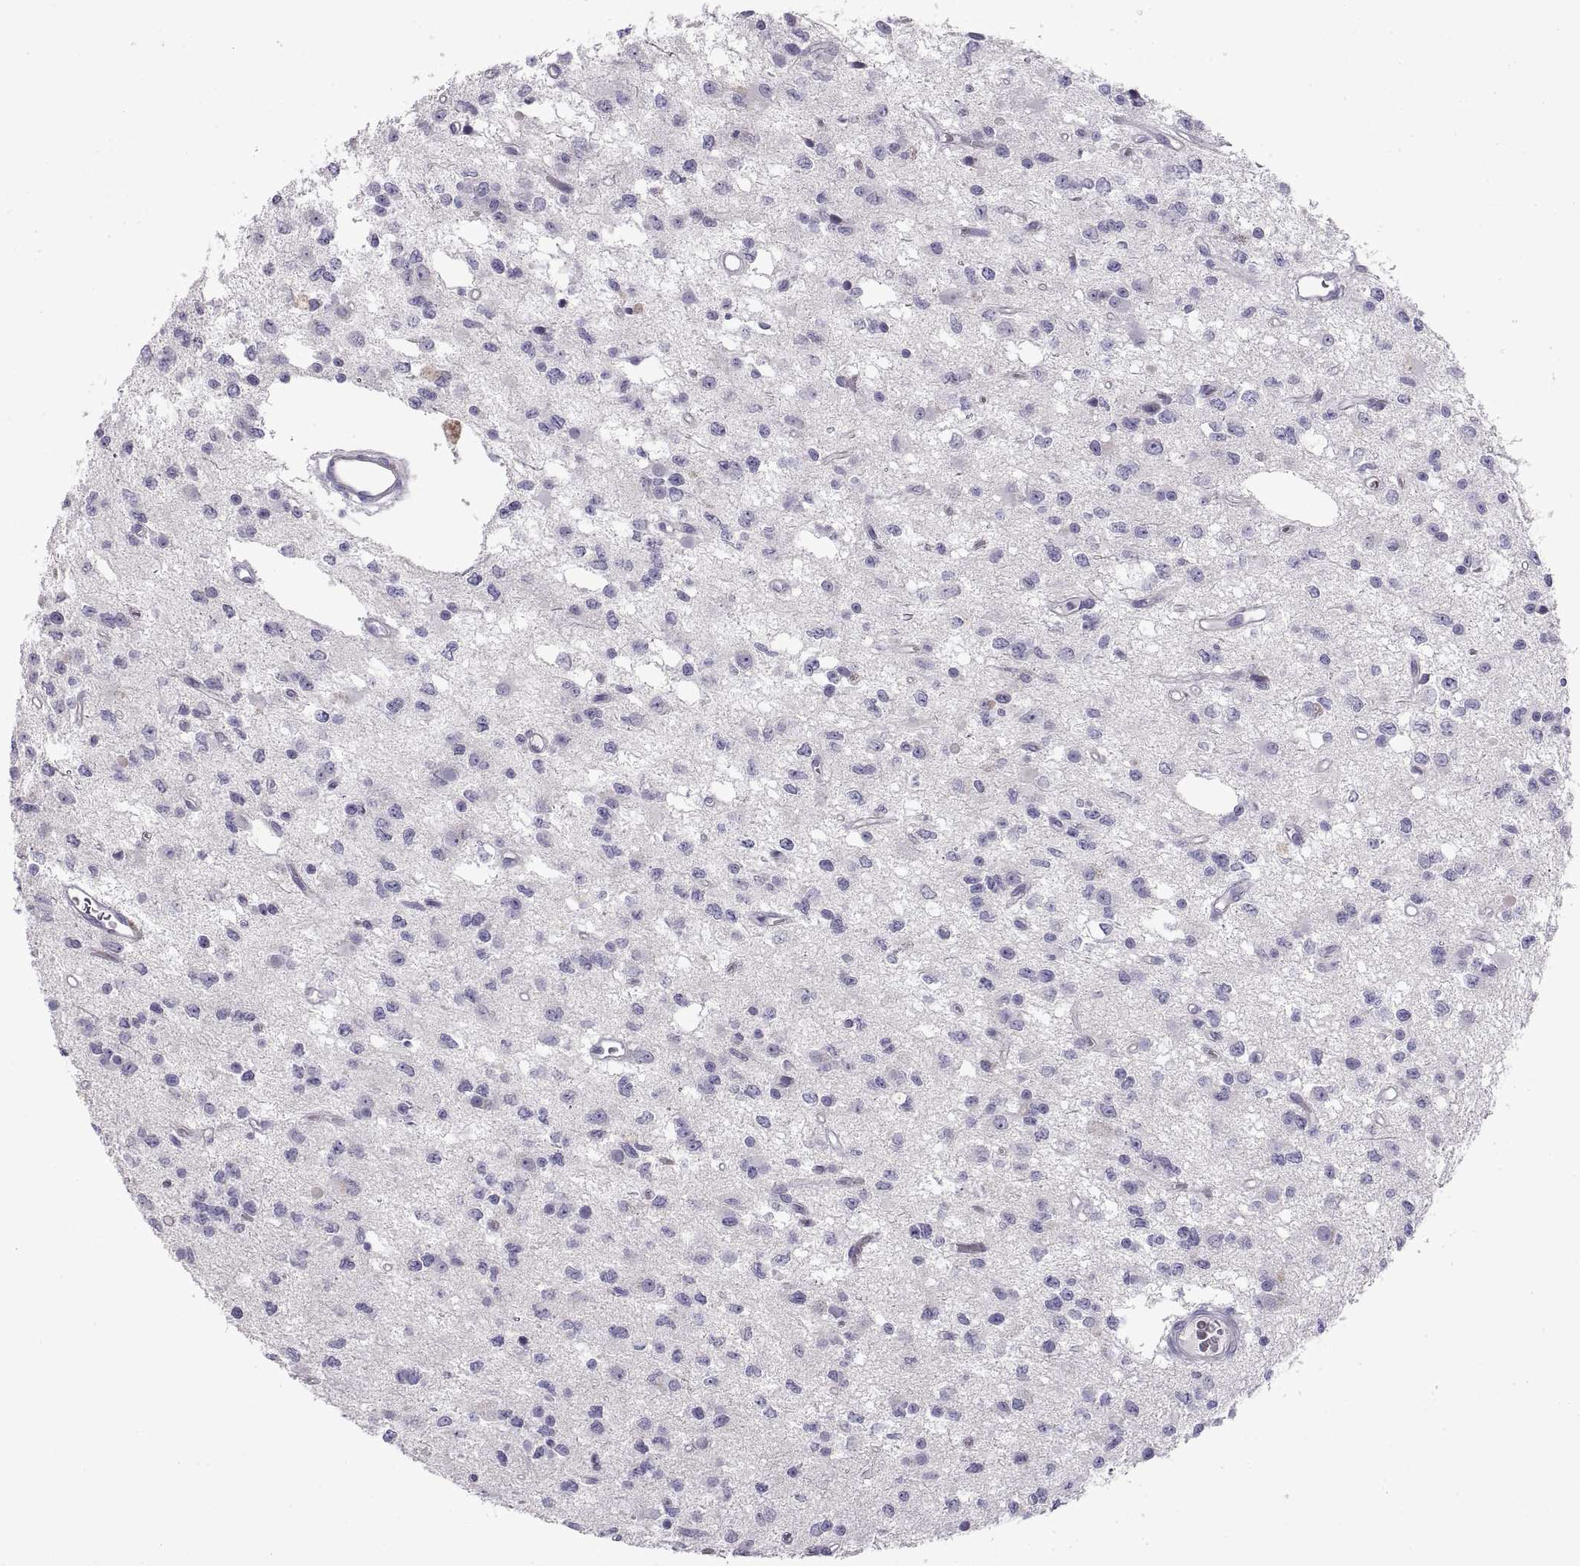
{"staining": {"intensity": "negative", "quantity": "none", "location": "none"}, "tissue": "glioma", "cell_type": "Tumor cells", "image_type": "cancer", "snomed": [{"axis": "morphology", "description": "Glioma, malignant, Low grade"}, {"axis": "topography", "description": "Brain"}], "caption": "There is no significant expression in tumor cells of glioma. (DAB (3,3'-diaminobenzidine) IHC with hematoxylin counter stain).", "gene": "CRYBB3", "patient": {"sex": "female", "age": 45}}